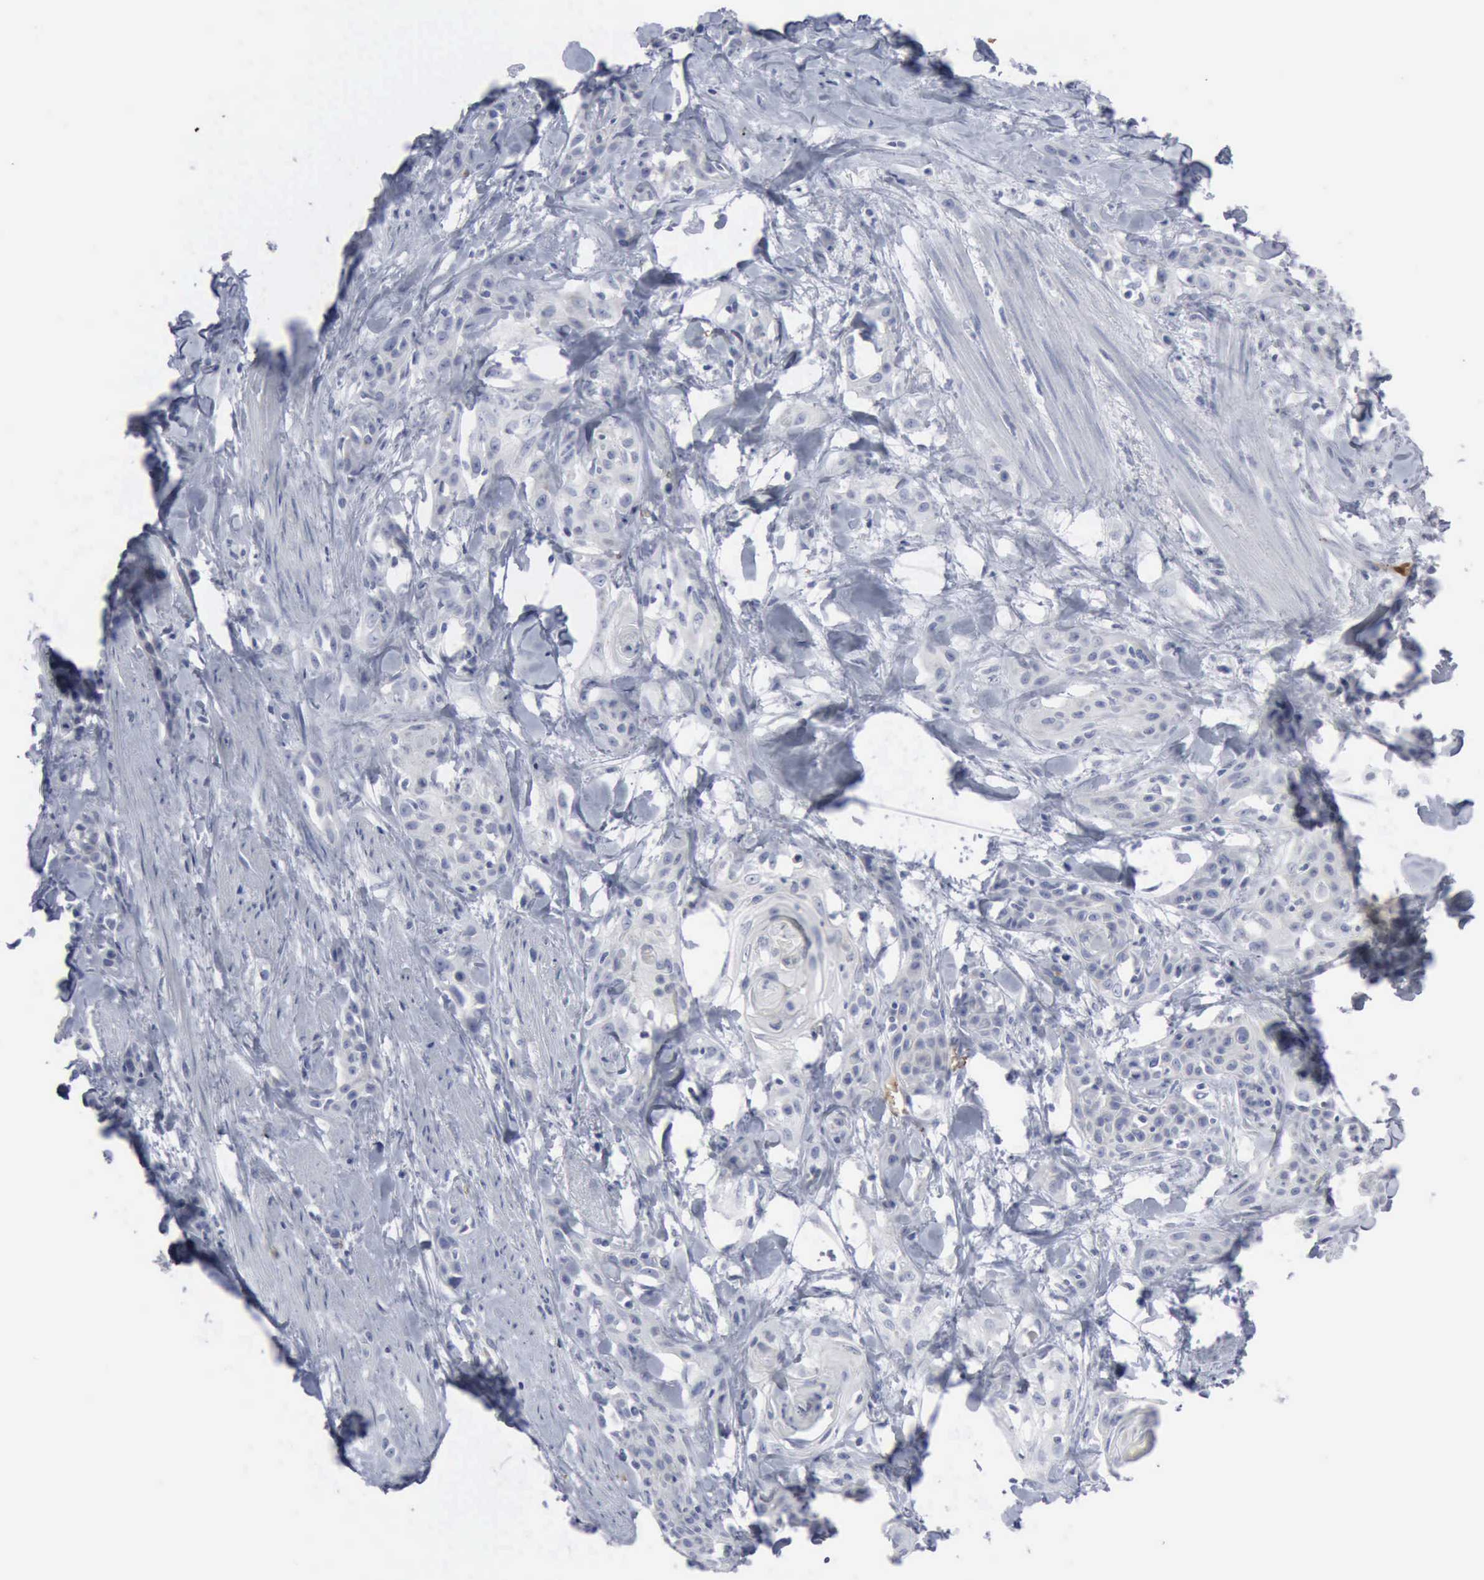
{"staining": {"intensity": "negative", "quantity": "none", "location": "none"}, "tissue": "skin cancer", "cell_type": "Tumor cells", "image_type": "cancer", "snomed": [{"axis": "morphology", "description": "Squamous cell carcinoma, NOS"}, {"axis": "topography", "description": "Skin"}, {"axis": "topography", "description": "Anal"}], "caption": "There is no significant staining in tumor cells of skin cancer (squamous cell carcinoma).", "gene": "TGFB1", "patient": {"sex": "male", "age": 64}}